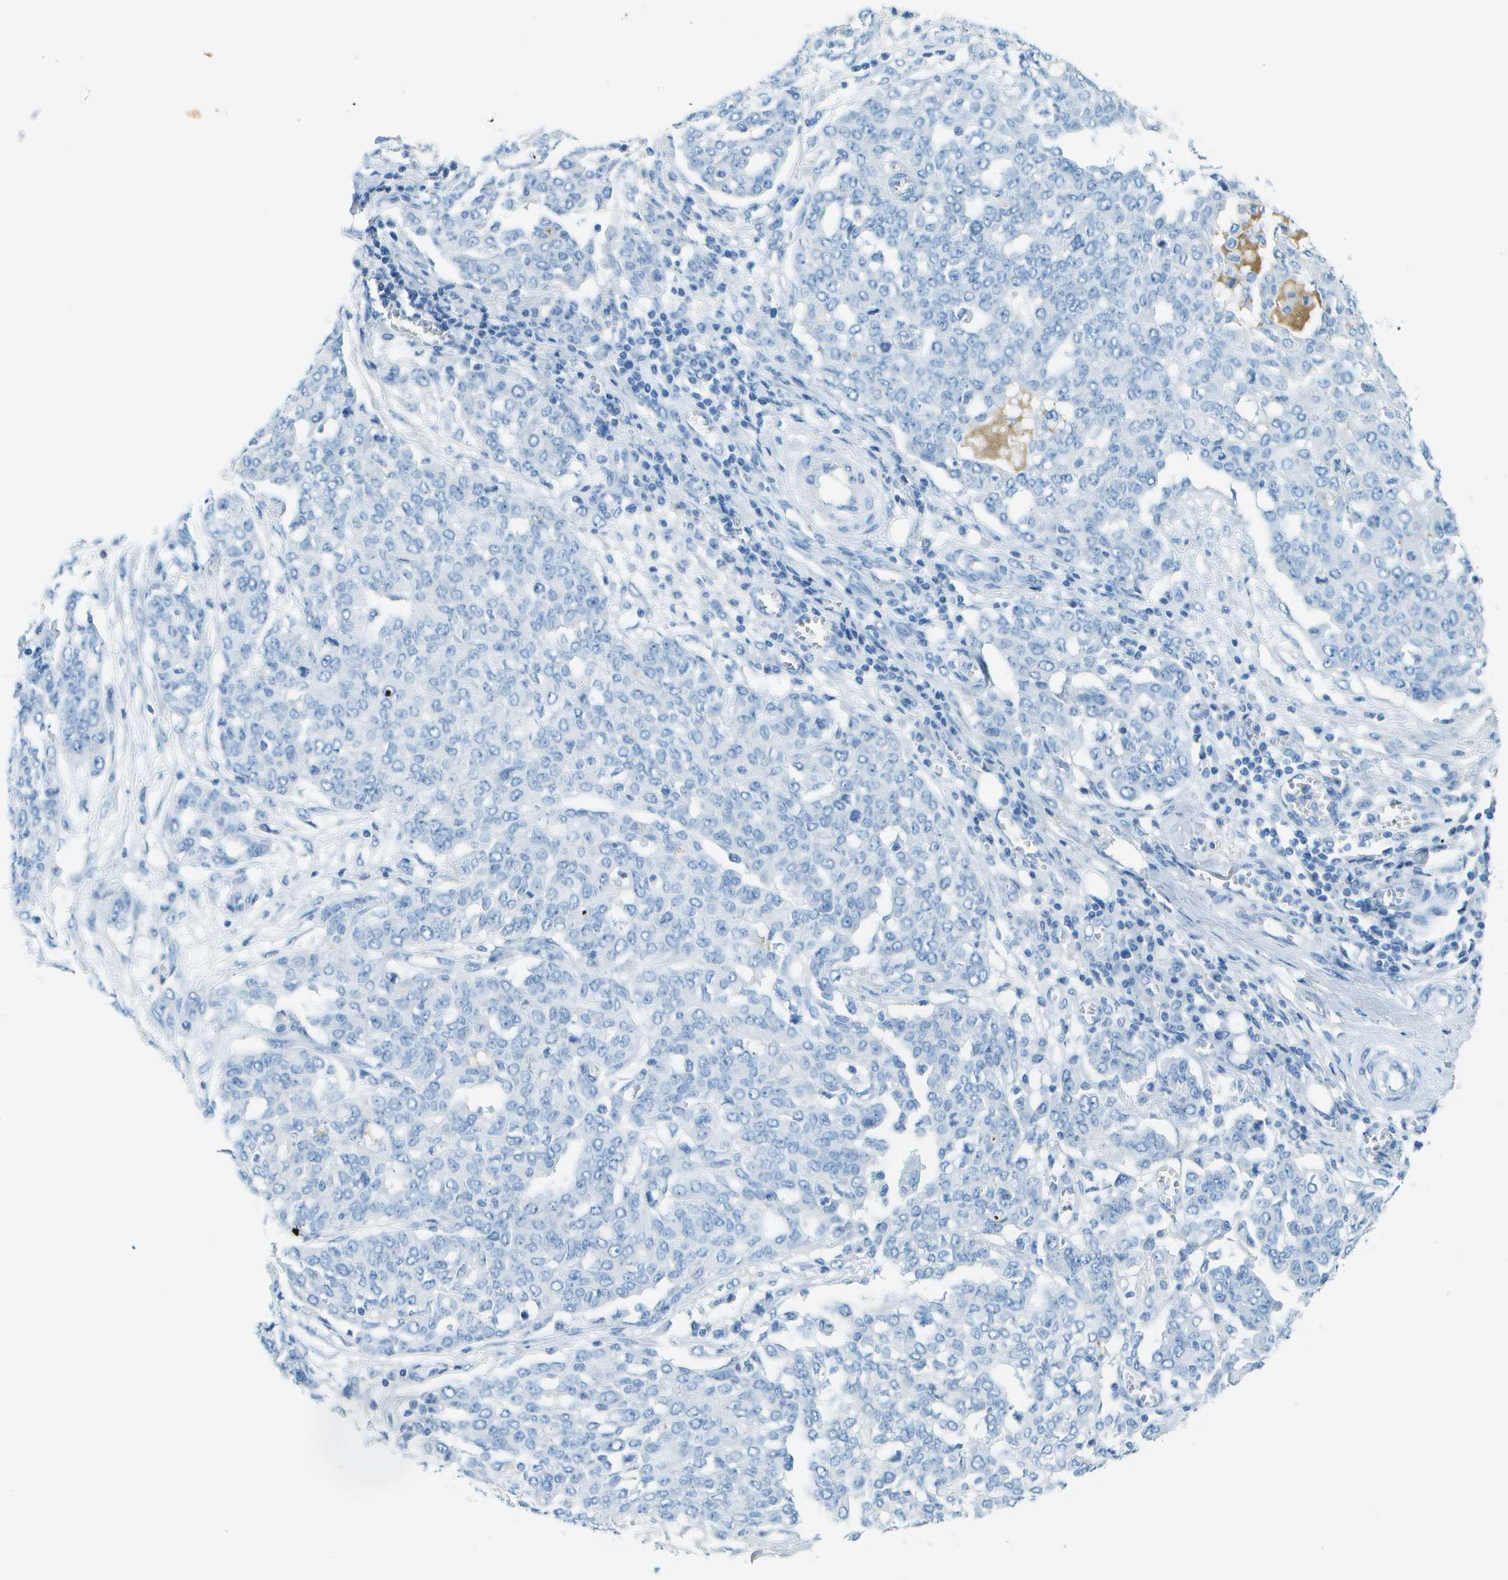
{"staining": {"intensity": "negative", "quantity": "none", "location": "none"}, "tissue": "ovarian cancer", "cell_type": "Tumor cells", "image_type": "cancer", "snomed": [{"axis": "morphology", "description": "Cystadenocarcinoma, serous, NOS"}, {"axis": "topography", "description": "Soft tissue"}, {"axis": "topography", "description": "Ovary"}], "caption": "Human ovarian cancer (serous cystadenocarcinoma) stained for a protein using immunohistochemistry reveals no expression in tumor cells.", "gene": "C1S", "patient": {"sex": "female", "age": 57}}